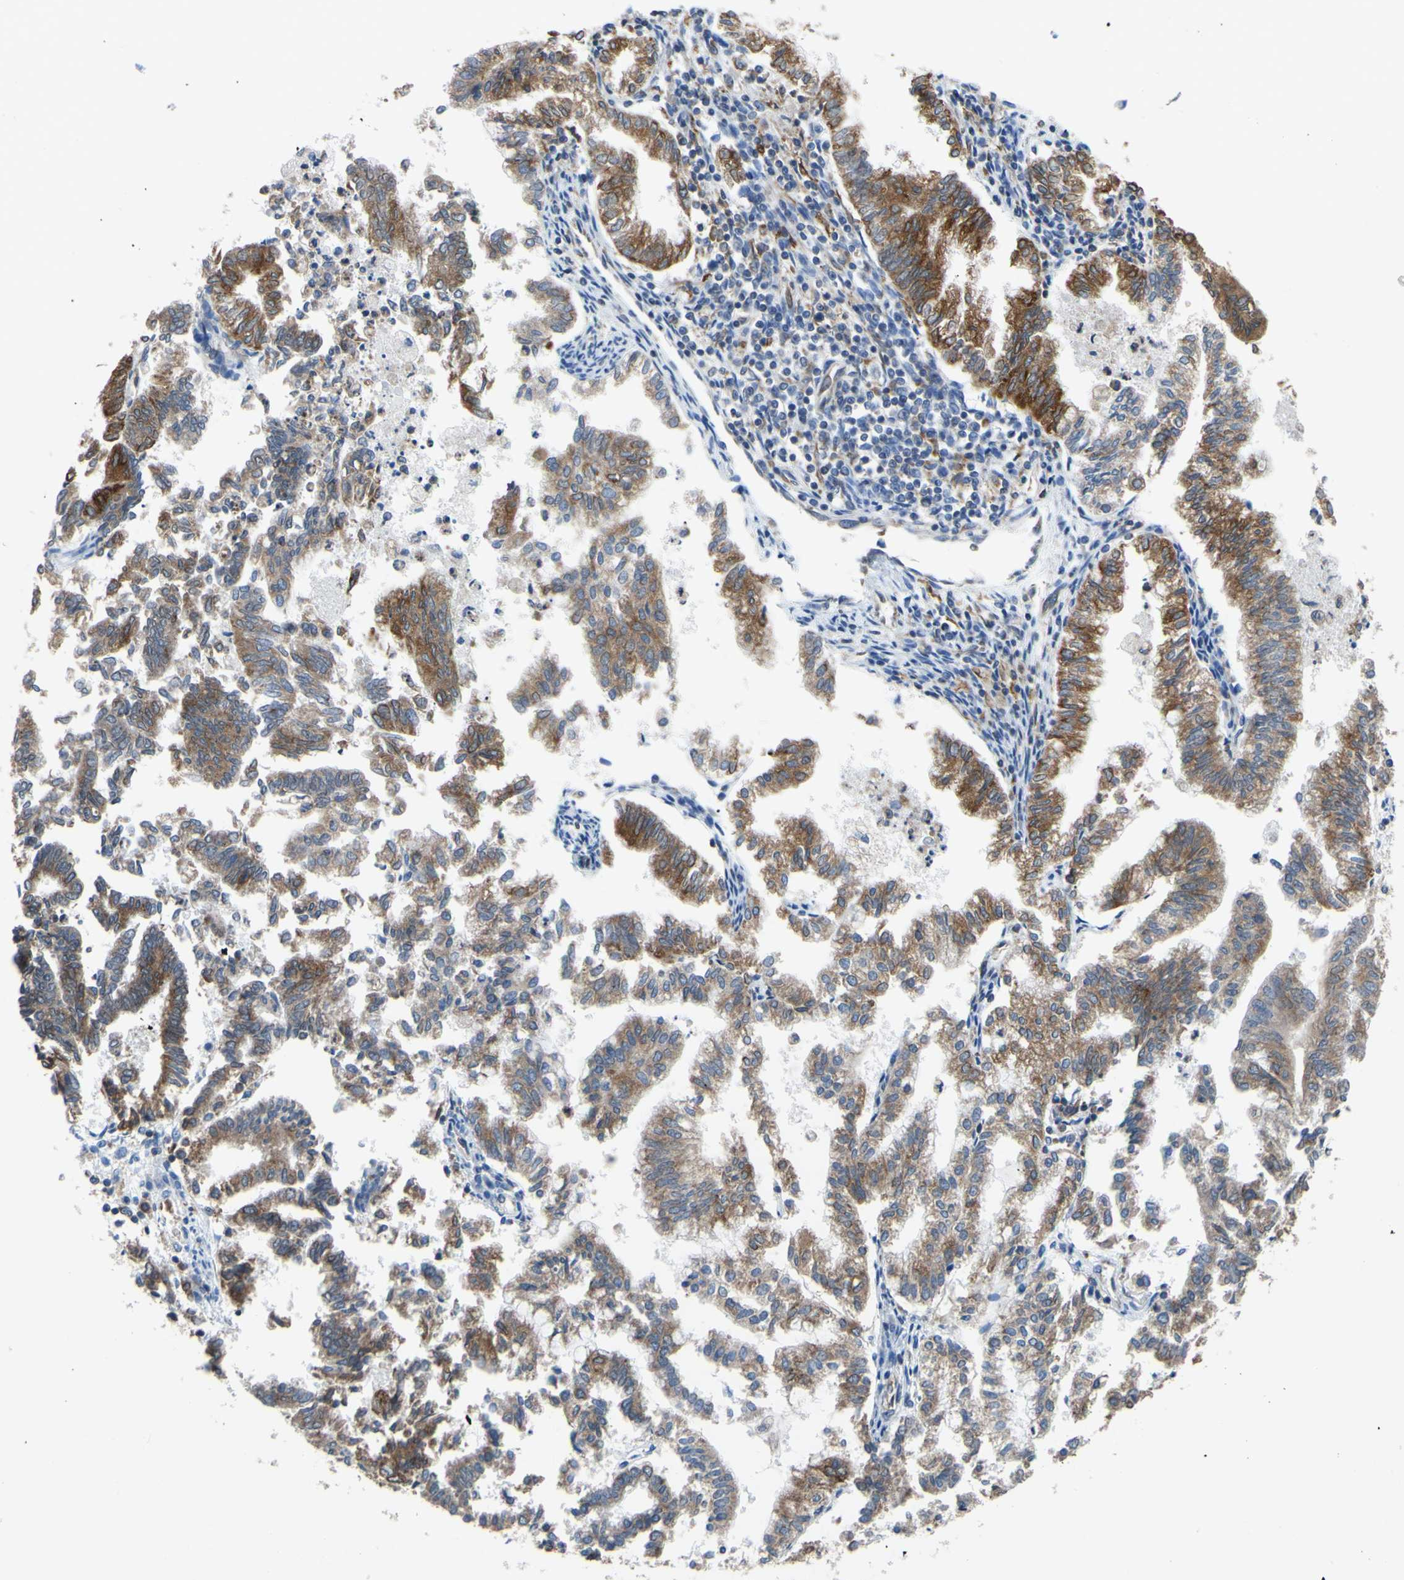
{"staining": {"intensity": "moderate", "quantity": ">75%", "location": "cytoplasmic/membranous"}, "tissue": "endometrial cancer", "cell_type": "Tumor cells", "image_type": "cancer", "snomed": [{"axis": "morphology", "description": "Necrosis, NOS"}, {"axis": "morphology", "description": "Adenocarcinoma, NOS"}, {"axis": "topography", "description": "Endometrium"}], "caption": "Immunohistochemistry (IHC) staining of endometrial cancer (adenocarcinoma), which exhibits medium levels of moderate cytoplasmic/membranous expression in approximately >75% of tumor cells indicating moderate cytoplasmic/membranous protein expression. The staining was performed using DAB (3,3'-diaminobenzidine) (brown) for protein detection and nuclei were counterstained in hematoxylin (blue).", "gene": "MGST2", "patient": {"sex": "female", "age": 79}}